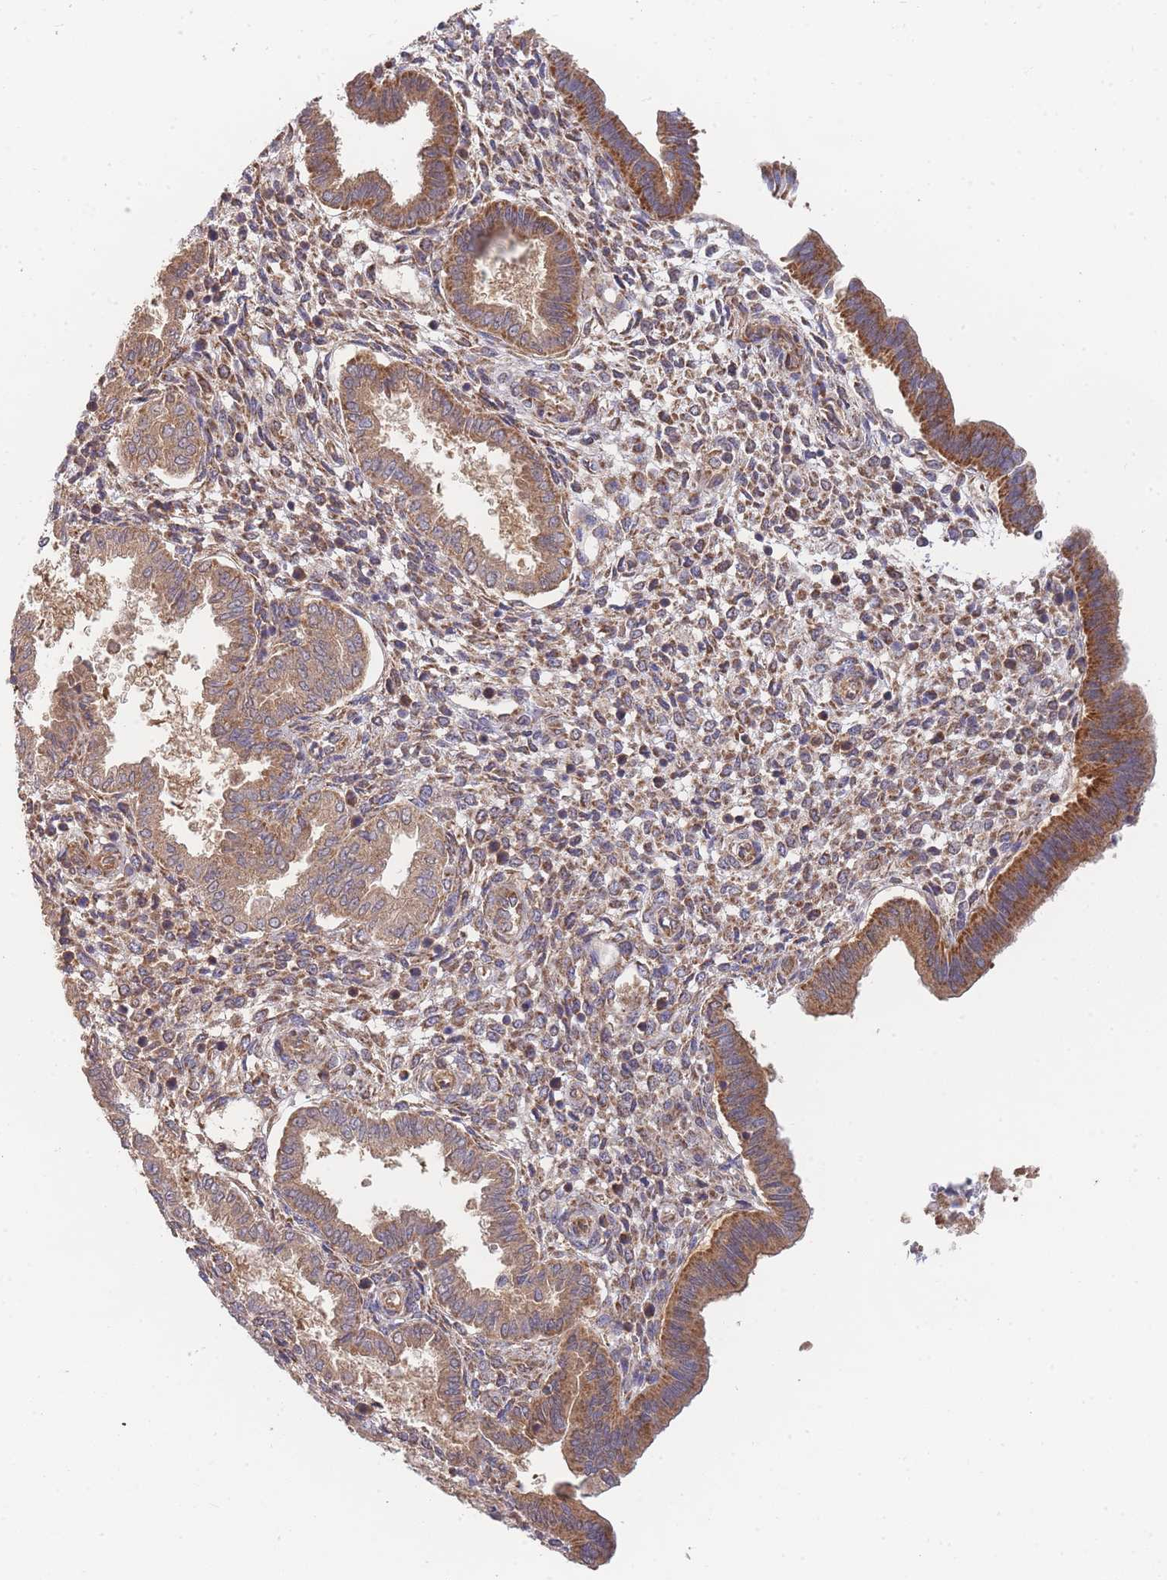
{"staining": {"intensity": "moderate", "quantity": "25%-75%", "location": "cytoplasmic/membranous"}, "tissue": "endometrium", "cell_type": "Cells in endometrial stroma", "image_type": "normal", "snomed": [{"axis": "morphology", "description": "Normal tissue, NOS"}, {"axis": "topography", "description": "Endometrium"}], "caption": "Endometrium stained with DAB immunohistochemistry demonstrates medium levels of moderate cytoplasmic/membranous positivity in approximately 25%-75% of cells in endometrial stroma. (Stains: DAB (3,3'-diaminobenzidine) in brown, nuclei in blue, Microscopy: brightfield microscopy at high magnification).", "gene": "MRPS18B", "patient": {"sex": "female", "age": 24}}